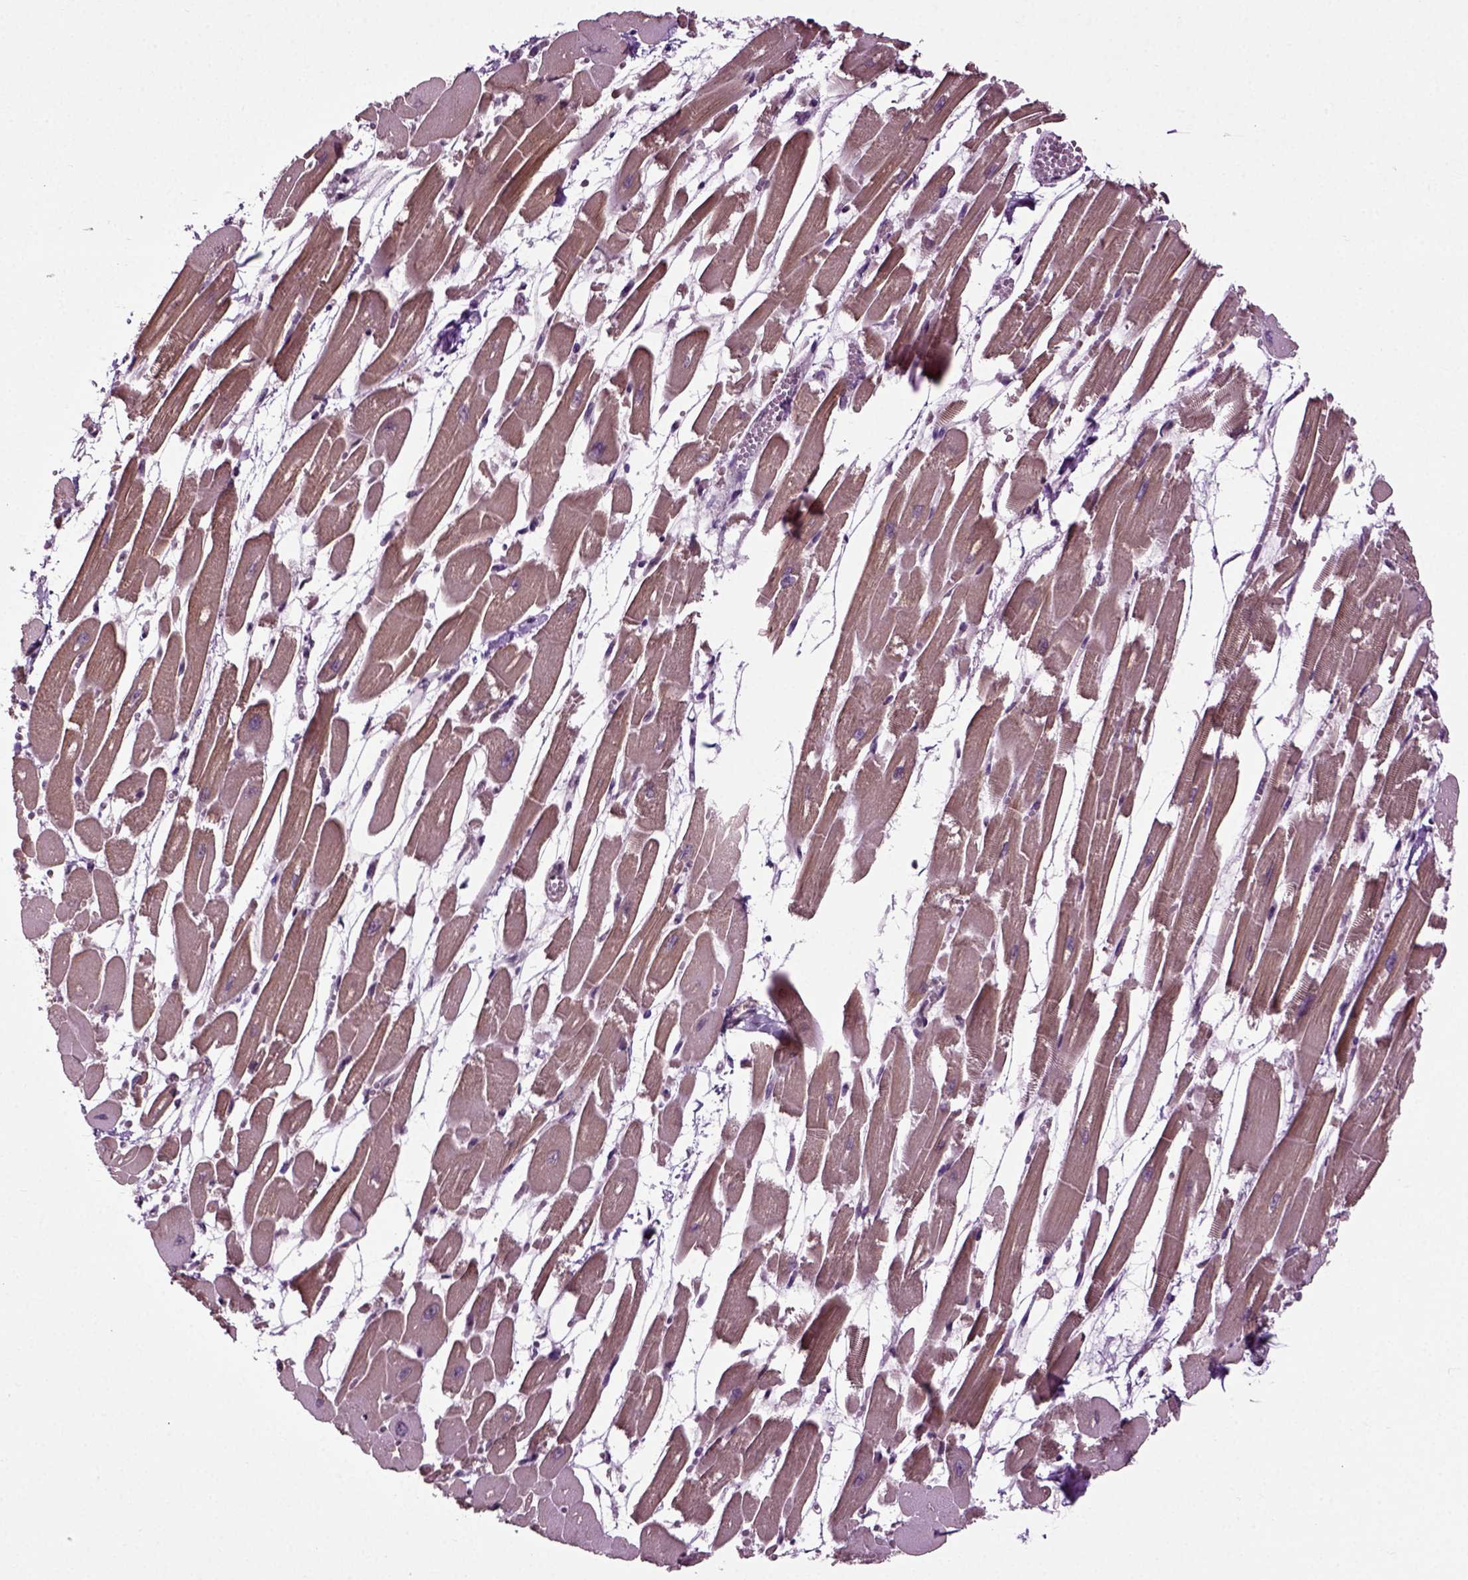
{"staining": {"intensity": "weak", "quantity": "25%-75%", "location": "cytoplasmic/membranous"}, "tissue": "heart muscle", "cell_type": "Cardiomyocytes", "image_type": "normal", "snomed": [{"axis": "morphology", "description": "Normal tissue, NOS"}, {"axis": "topography", "description": "Heart"}], "caption": "This is a micrograph of immunohistochemistry (IHC) staining of normal heart muscle, which shows weak positivity in the cytoplasmic/membranous of cardiomyocytes.", "gene": "KNSTRN", "patient": {"sex": "female", "age": 52}}